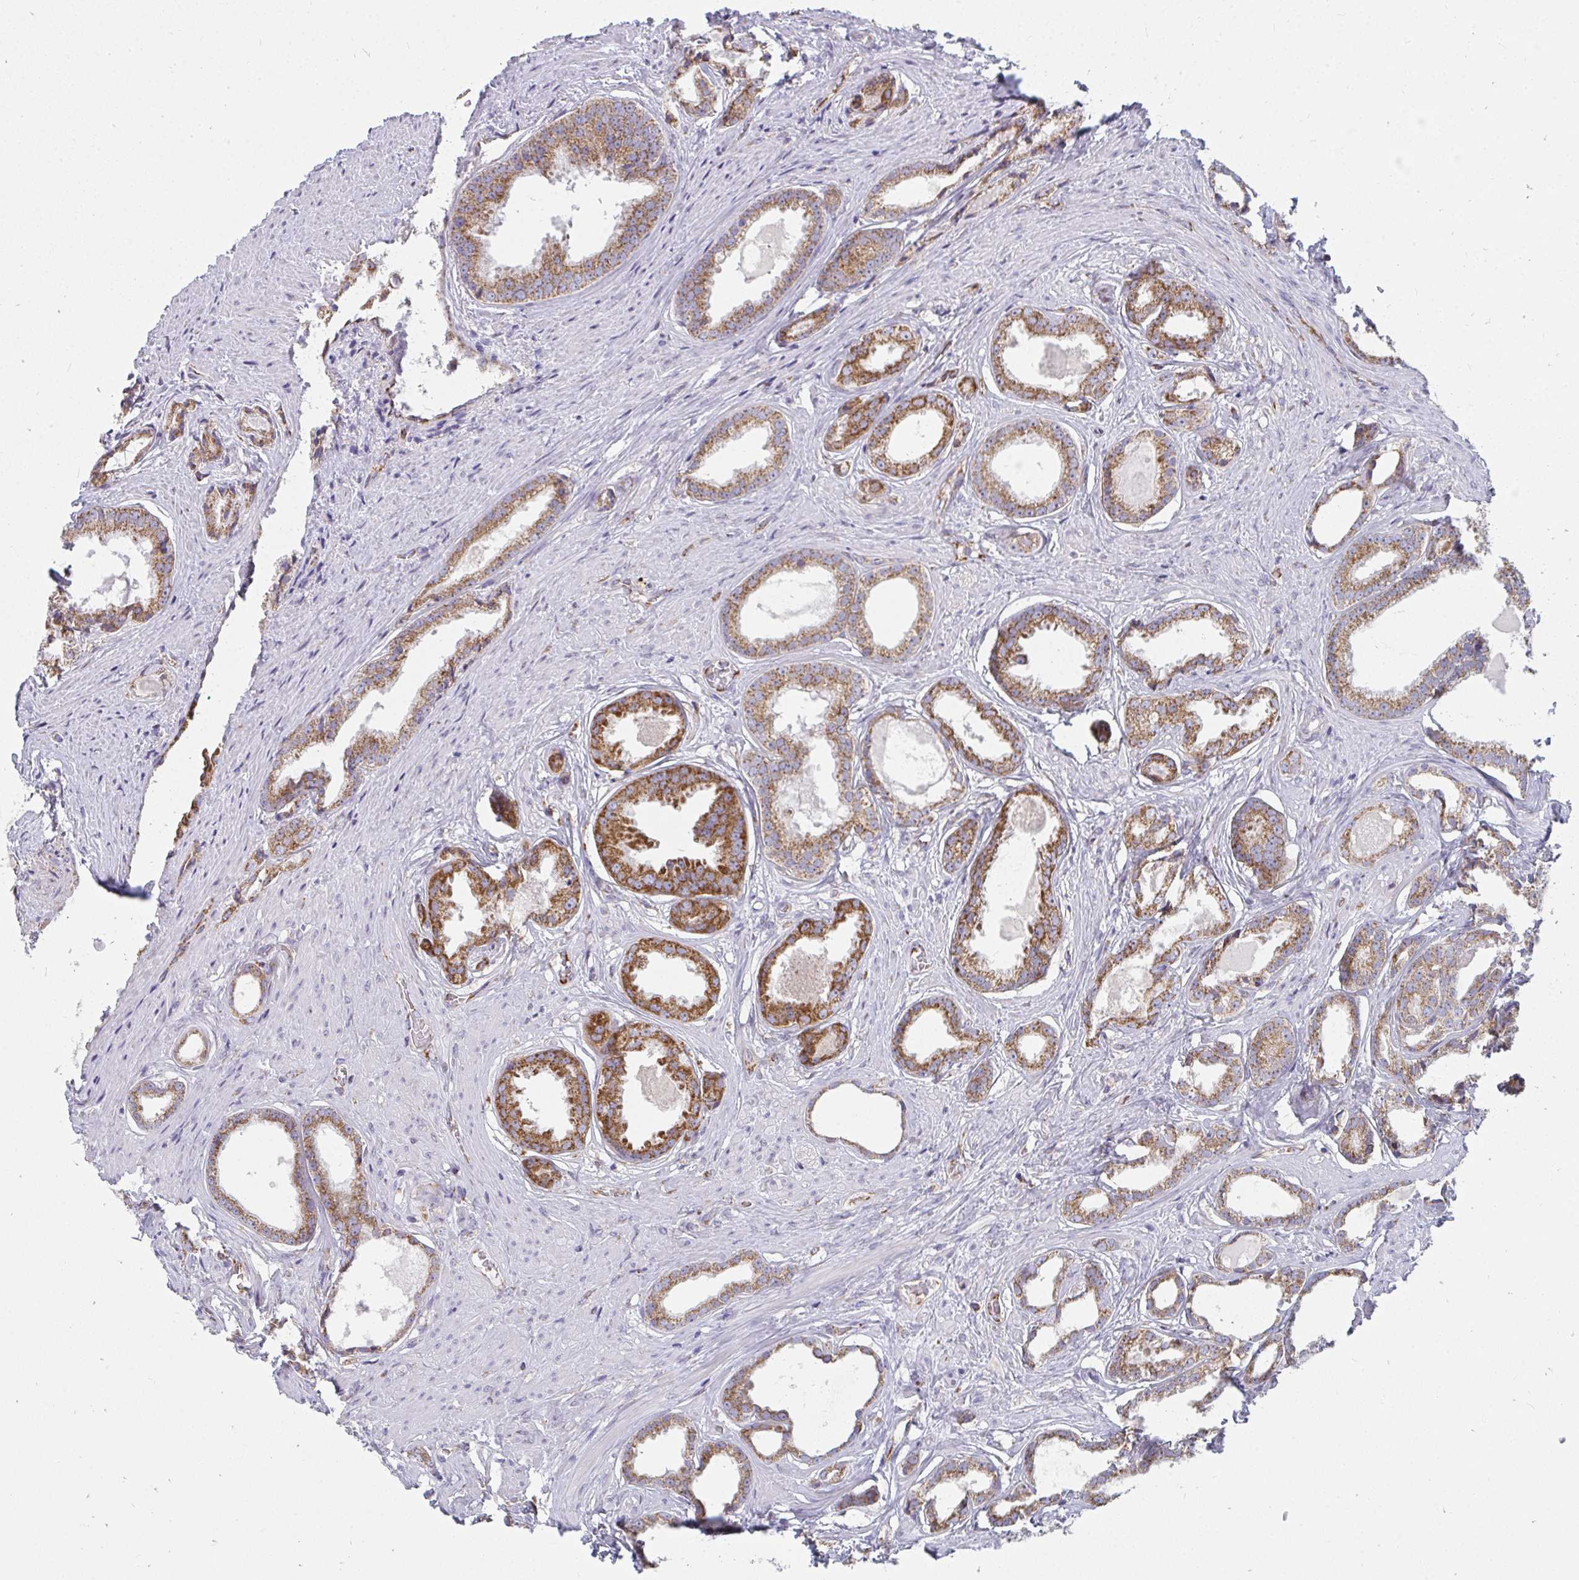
{"staining": {"intensity": "moderate", "quantity": "25%-75%", "location": "cytoplasmic/membranous"}, "tissue": "prostate cancer", "cell_type": "Tumor cells", "image_type": "cancer", "snomed": [{"axis": "morphology", "description": "Adenocarcinoma, Low grade"}, {"axis": "topography", "description": "Prostate"}], "caption": "High-power microscopy captured an immunohistochemistry histopathology image of prostate cancer, revealing moderate cytoplasmic/membranous expression in approximately 25%-75% of tumor cells.", "gene": "FAHD1", "patient": {"sex": "male", "age": 65}}